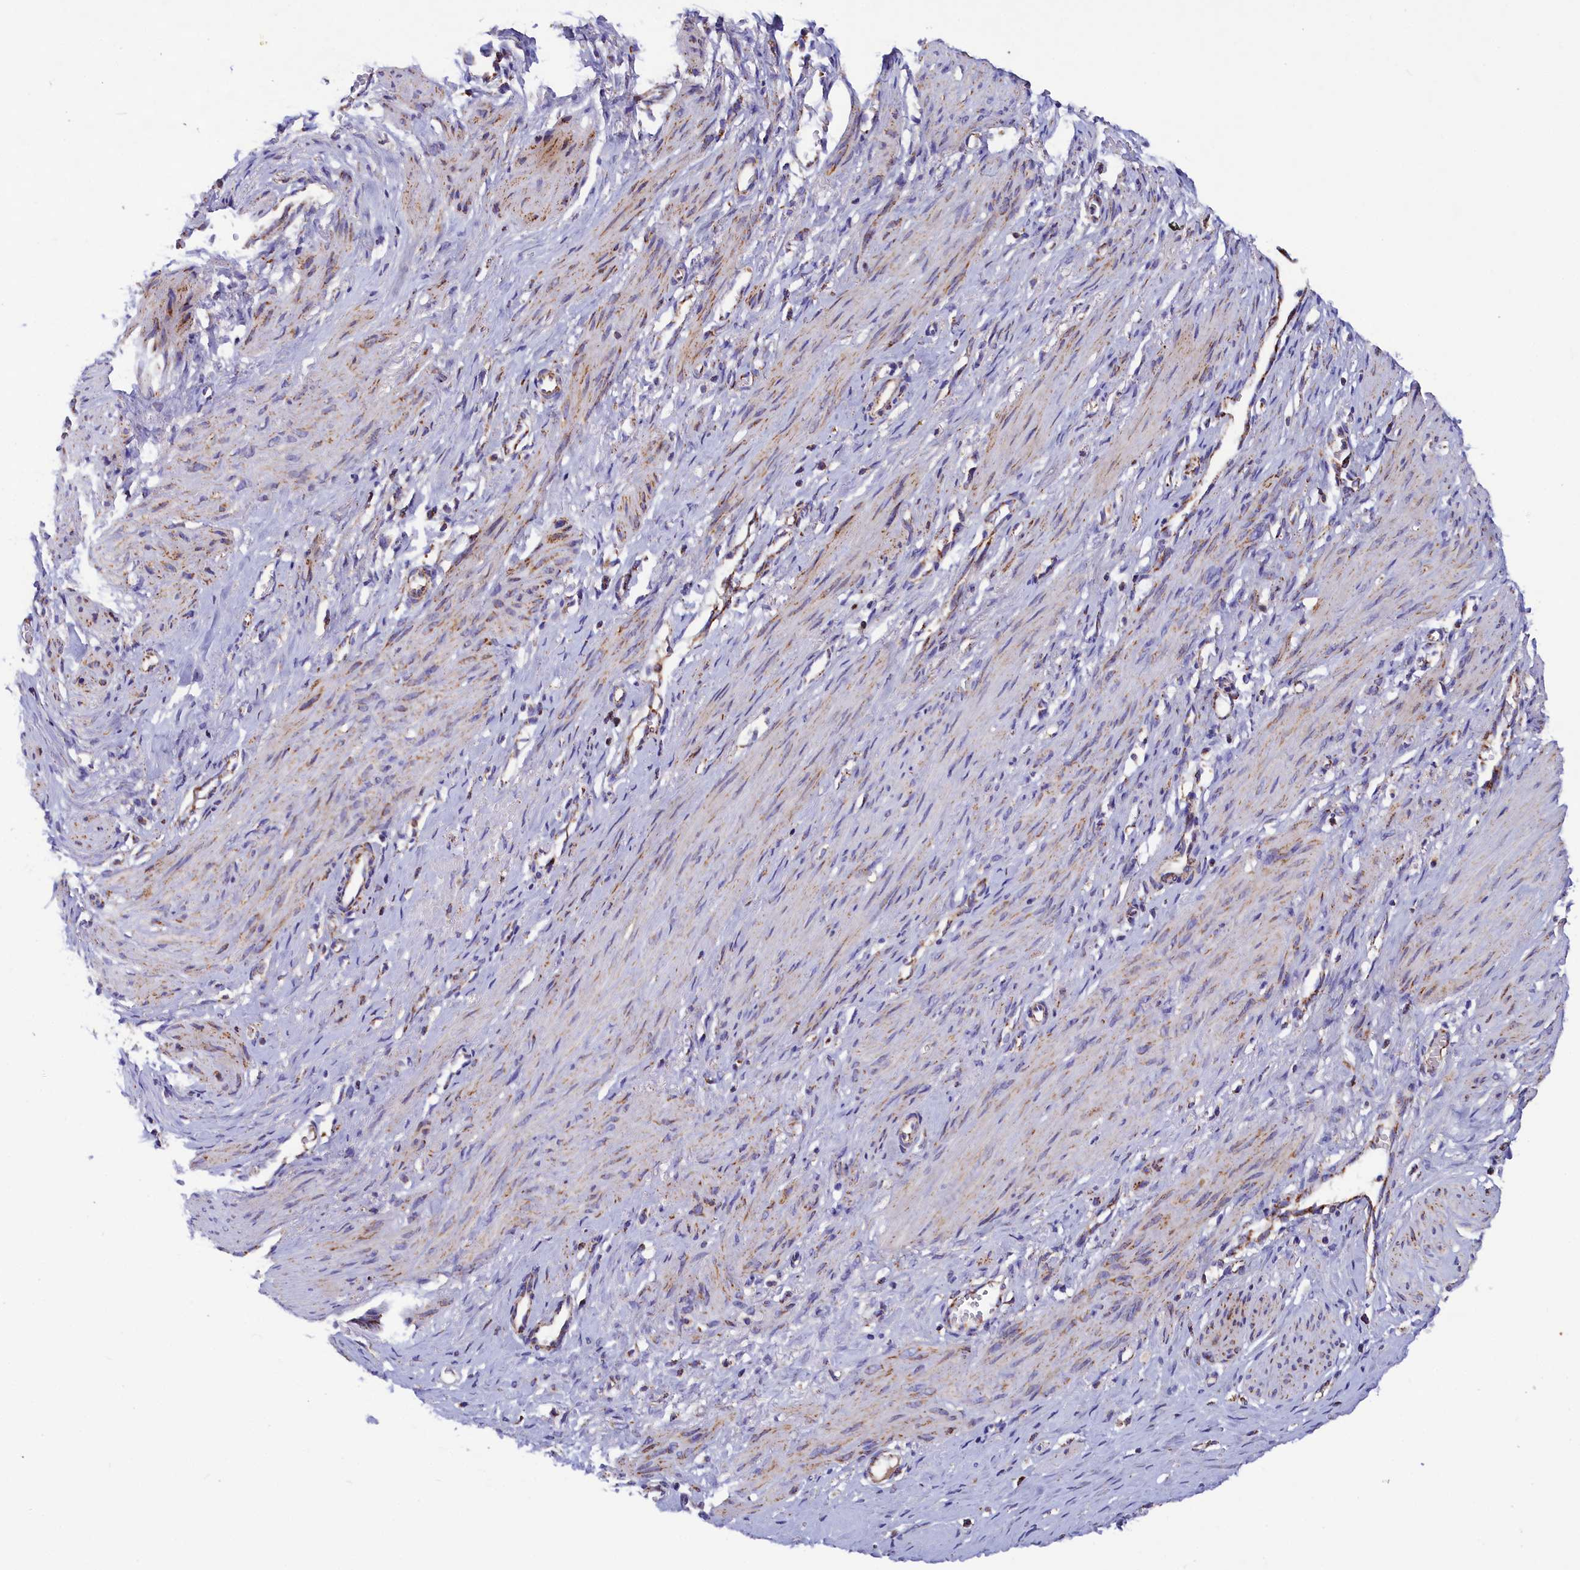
{"staining": {"intensity": "moderate", "quantity": "25%-75%", "location": "cytoplasmic/membranous"}, "tissue": "smooth muscle", "cell_type": "Smooth muscle cells", "image_type": "normal", "snomed": [{"axis": "morphology", "description": "Normal tissue, NOS"}, {"axis": "topography", "description": "Endometrium"}], "caption": "Approximately 25%-75% of smooth muscle cells in benign human smooth muscle display moderate cytoplasmic/membranous protein positivity as visualized by brown immunohistochemical staining.", "gene": "SLC39A3", "patient": {"sex": "female", "age": 33}}